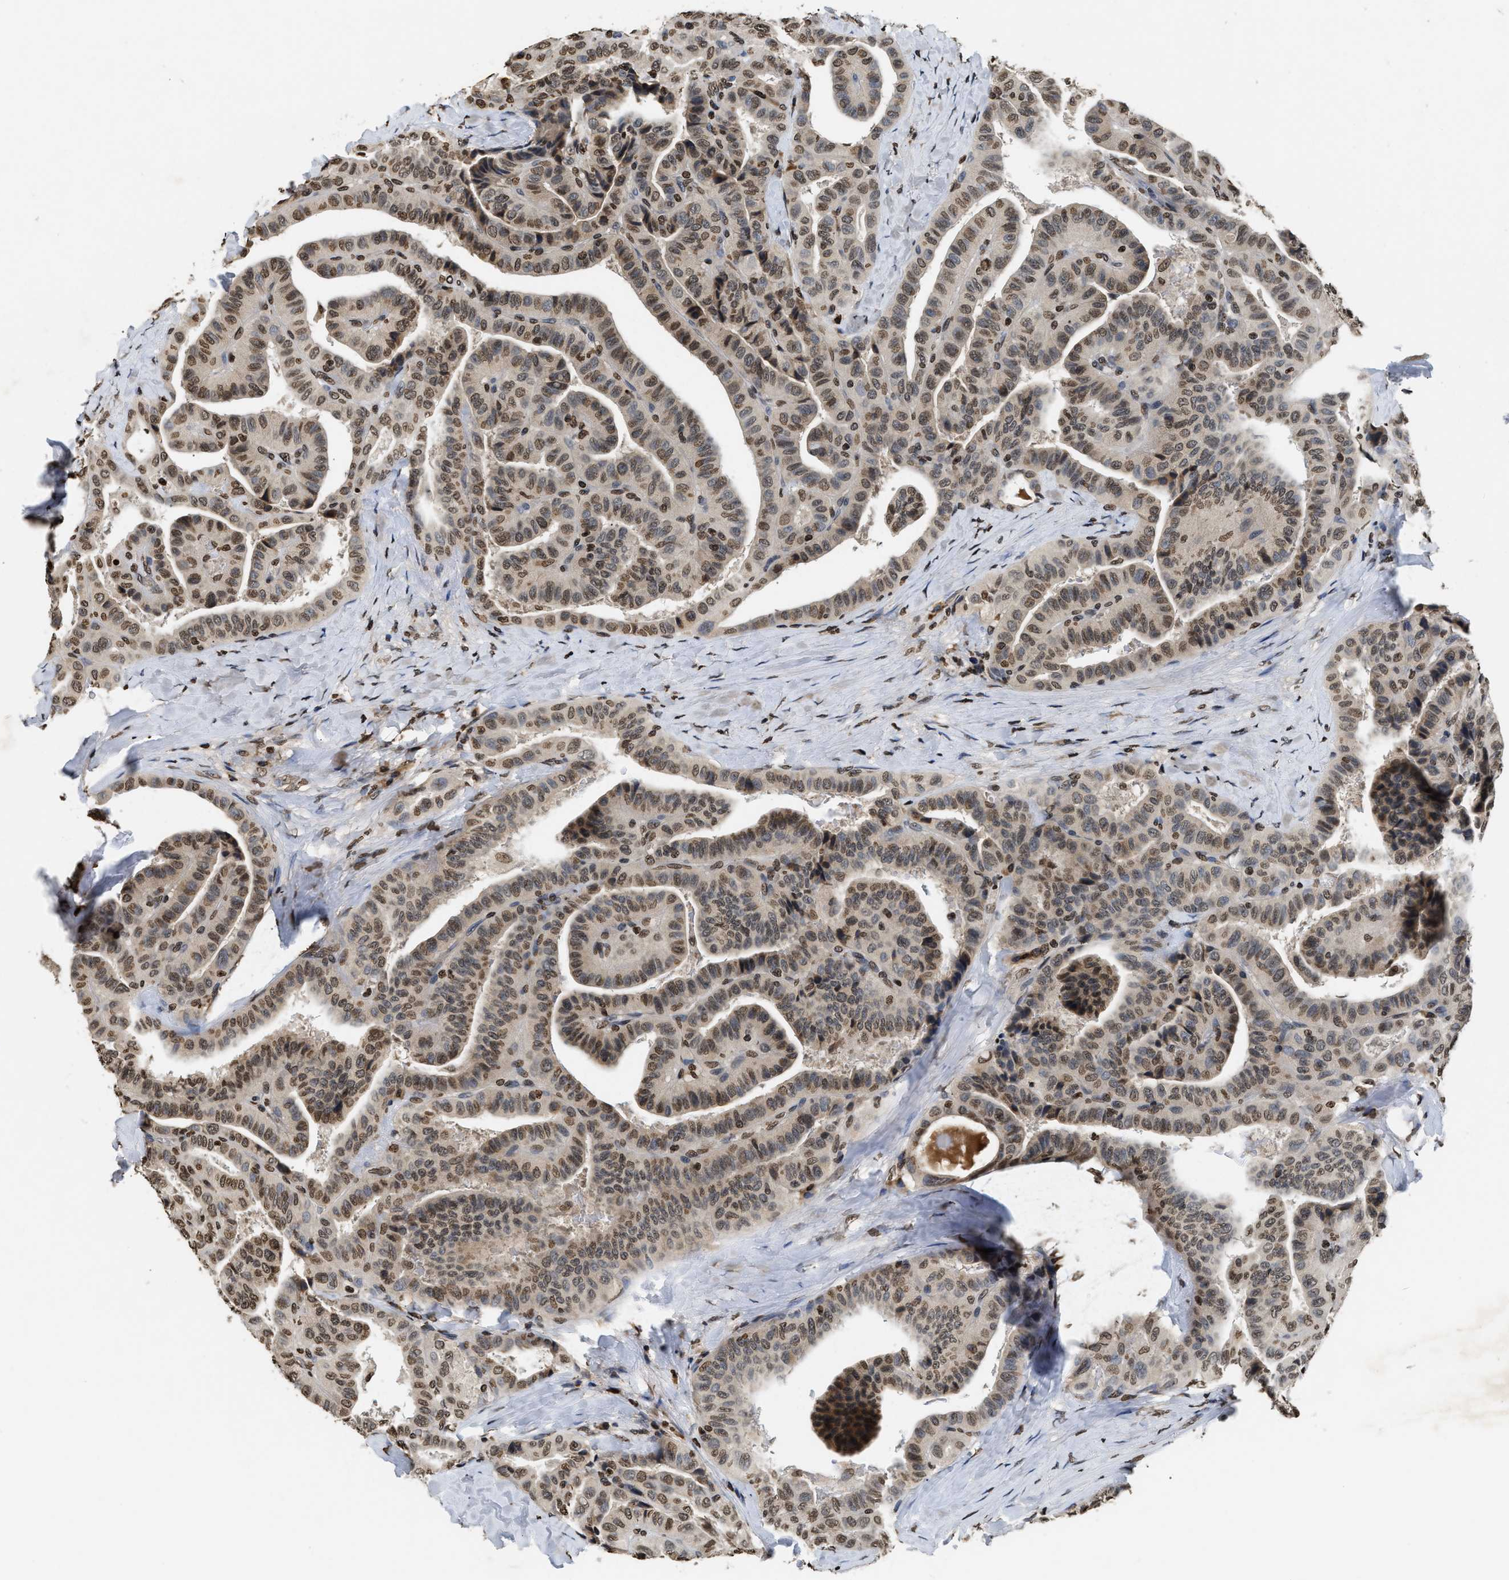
{"staining": {"intensity": "weak", "quantity": ">75%", "location": "nuclear"}, "tissue": "thyroid cancer", "cell_type": "Tumor cells", "image_type": "cancer", "snomed": [{"axis": "morphology", "description": "Papillary adenocarcinoma, NOS"}, {"axis": "topography", "description": "Thyroid gland"}], "caption": "Thyroid cancer was stained to show a protein in brown. There is low levels of weak nuclear staining in approximately >75% of tumor cells.", "gene": "DNASE1L3", "patient": {"sex": "male", "age": 77}}